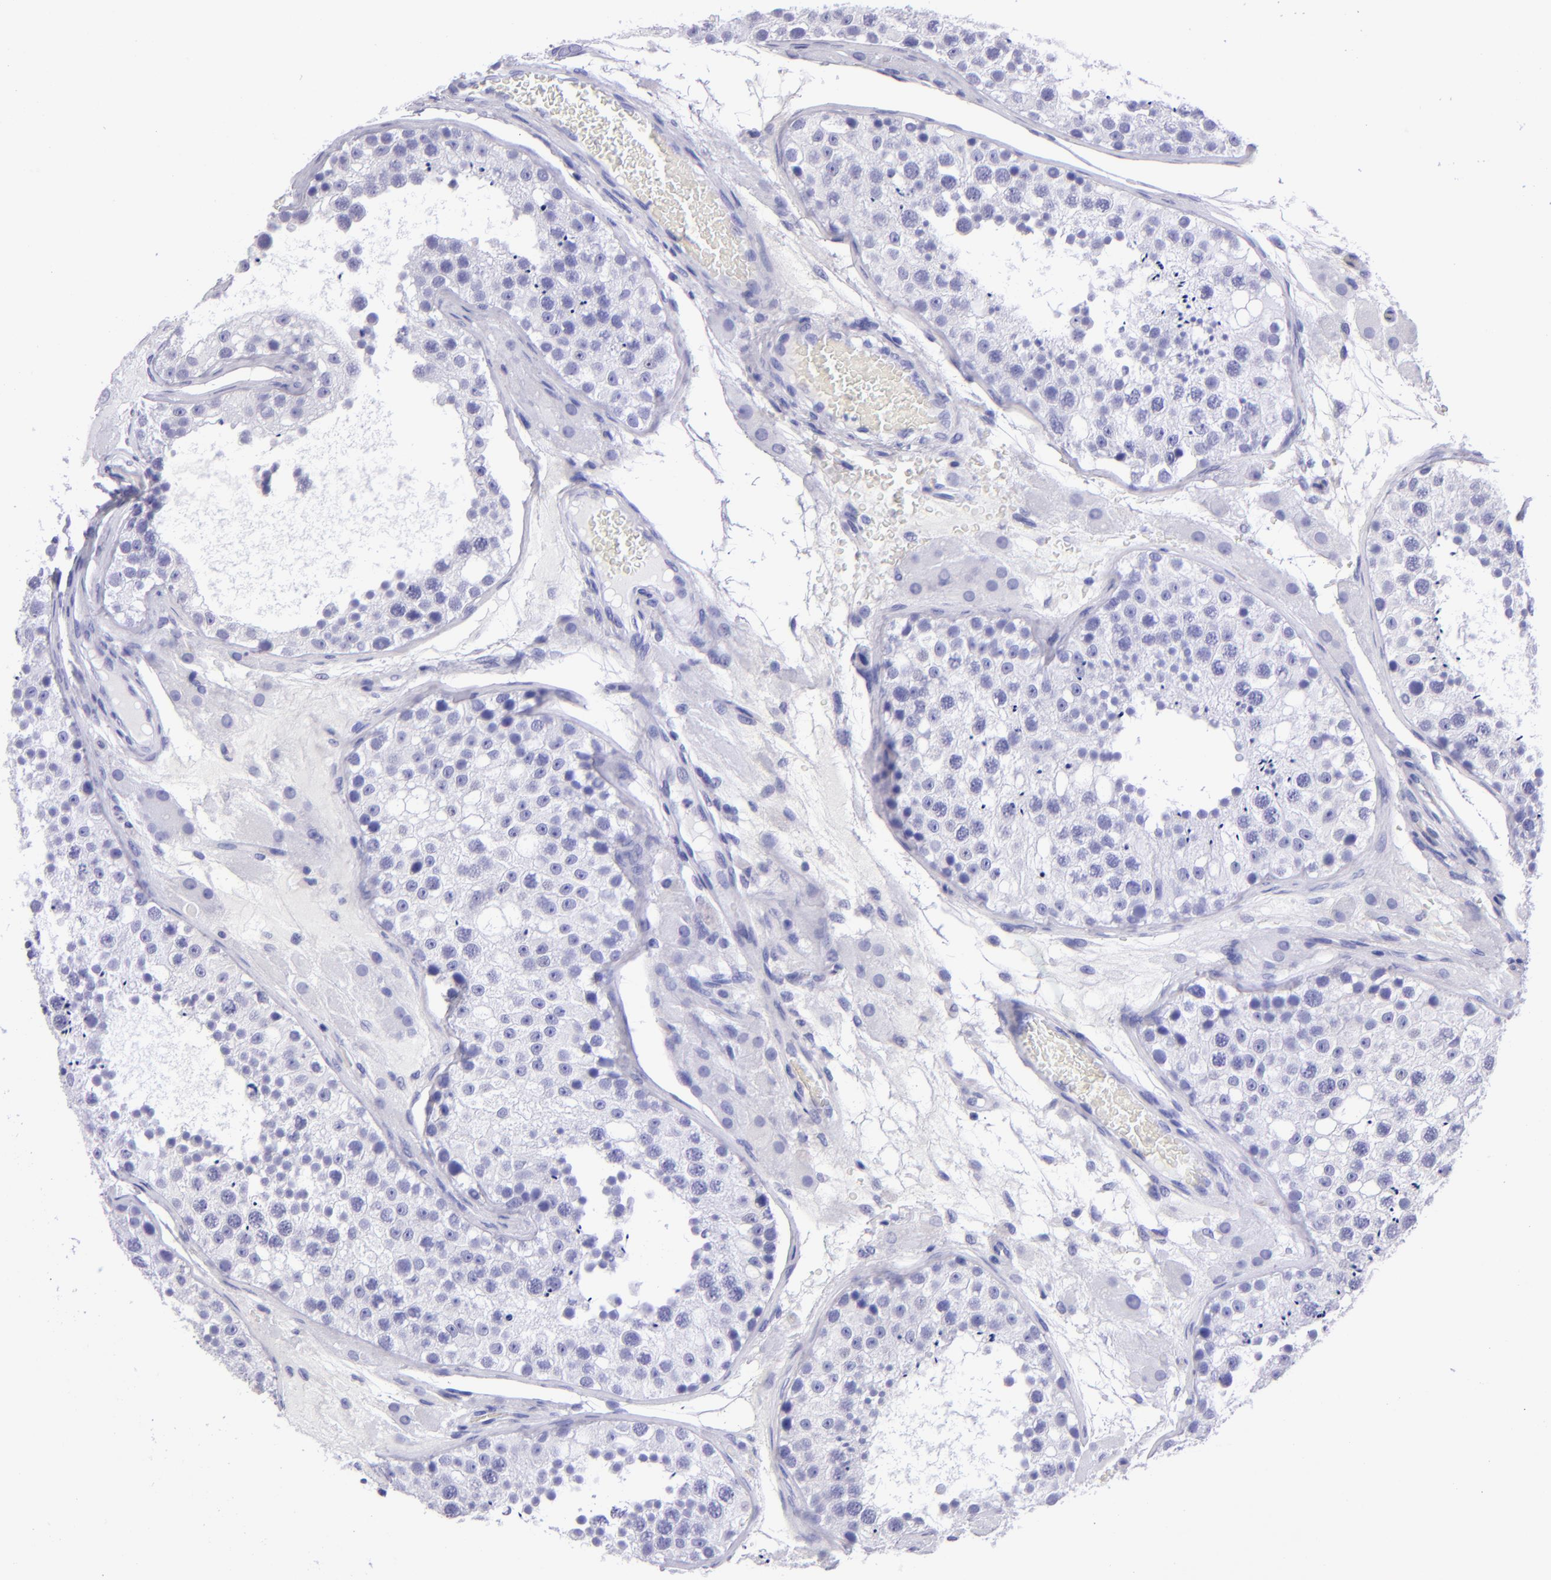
{"staining": {"intensity": "negative", "quantity": "none", "location": "none"}, "tissue": "testis", "cell_type": "Cells in seminiferous ducts", "image_type": "normal", "snomed": [{"axis": "morphology", "description": "Normal tissue, NOS"}, {"axis": "topography", "description": "Testis"}], "caption": "Micrograph shows no significant protein expression in cells in seminiferous ducts of unremarkable testis.", "gene": "TYRP1", "patient": {"sex": "male", "age": 26}}